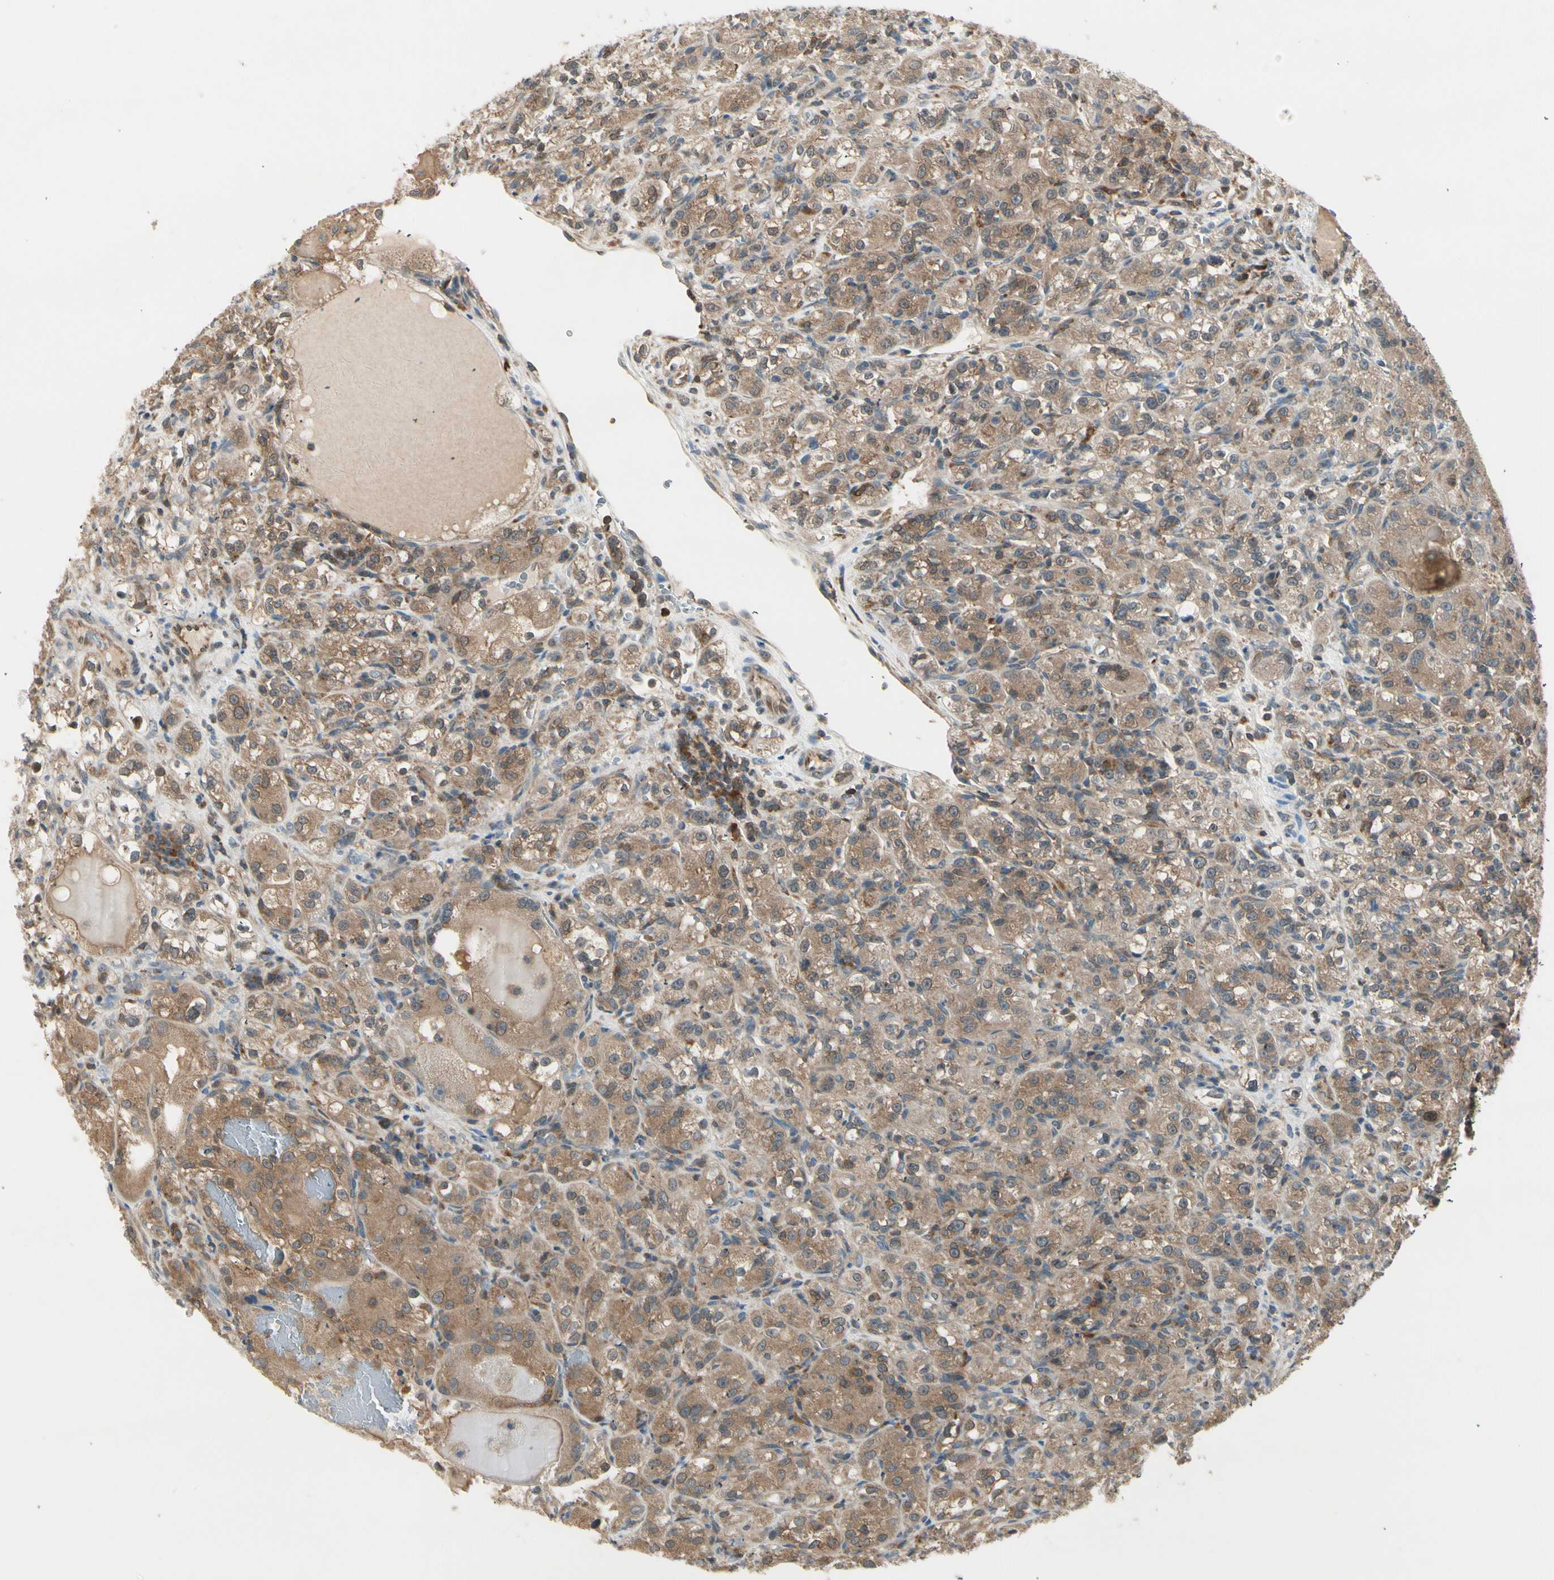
{"staining": {"intensity": "weak", "quantity": ">75%", "location": "cytoplasmic/membranous"}, "tissue": "renal cancer", "cell_type": "Tumor cells", "image_type": "cancer", "snomed": [{"axis": "morphology", "description": "Normal tissue, NOS"}, {"axis": "morphology", "description": "Adenocarcinoma, NOS"}, {"axis": "topography", "description": "Kidney"}], "caption": "The photomicrograph shows immunohistochemical staining of renal cancer. There is weak cytoplasmic/membranous positivity is seen in approximately >75% of tumor cells.", "gene": "OXSR1", "patient": {"sex": "male", "age": 61}}